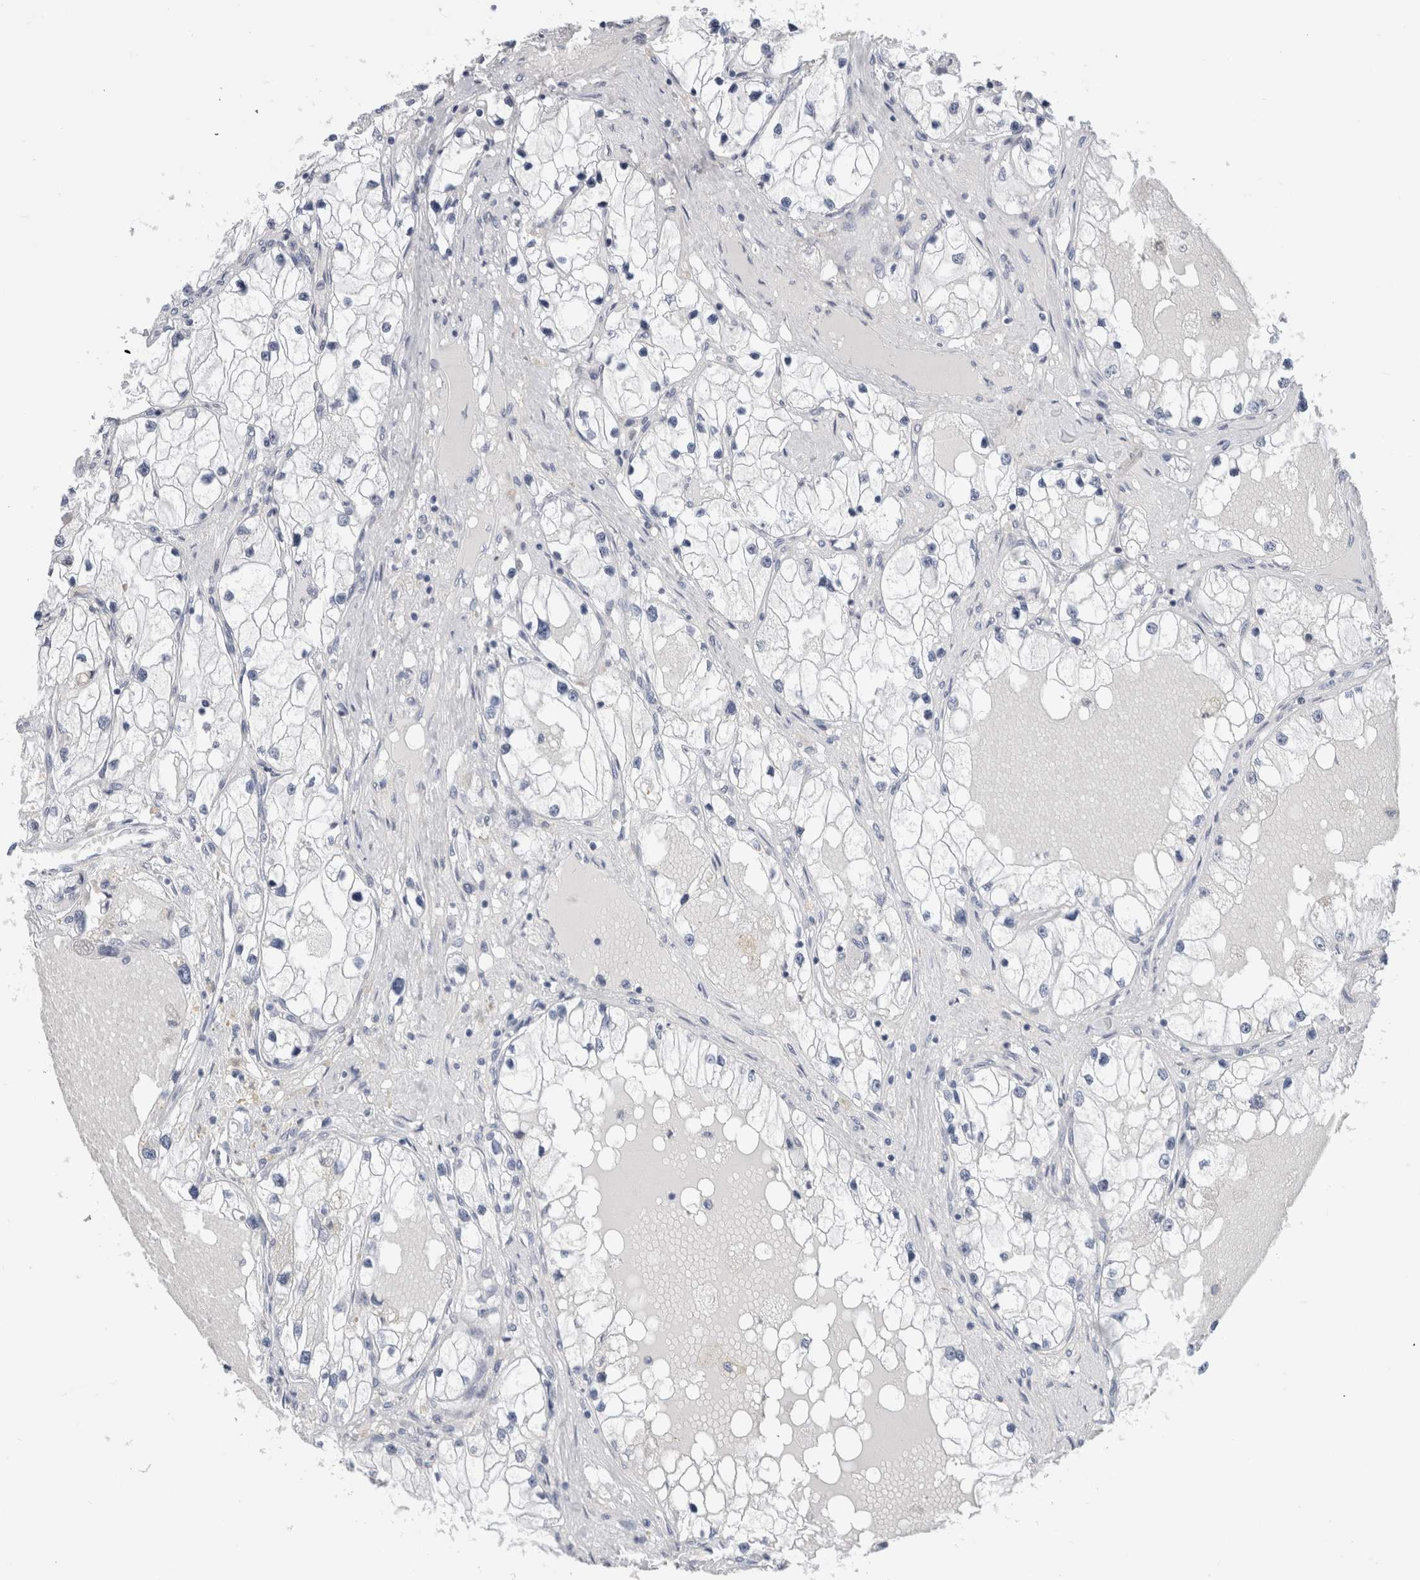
{"staining": {"intensity": "negative", "quantity": "none", "location": "none"}, "tissue": "renal cancer", "cell_type": "Tumor cells", "image_type": "cancer", "snomed": [{"axis": "morphology", "description": "Adenocarcinoma, NOS"}, {"axis": "topography", "description": "Kidney"}], "caption": "Image shows no protein expression in tumor cells of adenocarcinoma (renal) tissue. The staining is performed using DAB brown chromogen with nuclei counter-stained in using hematoxylin.", "gene": "BCAN", "patient": {"sex": "male", "age": 68}}